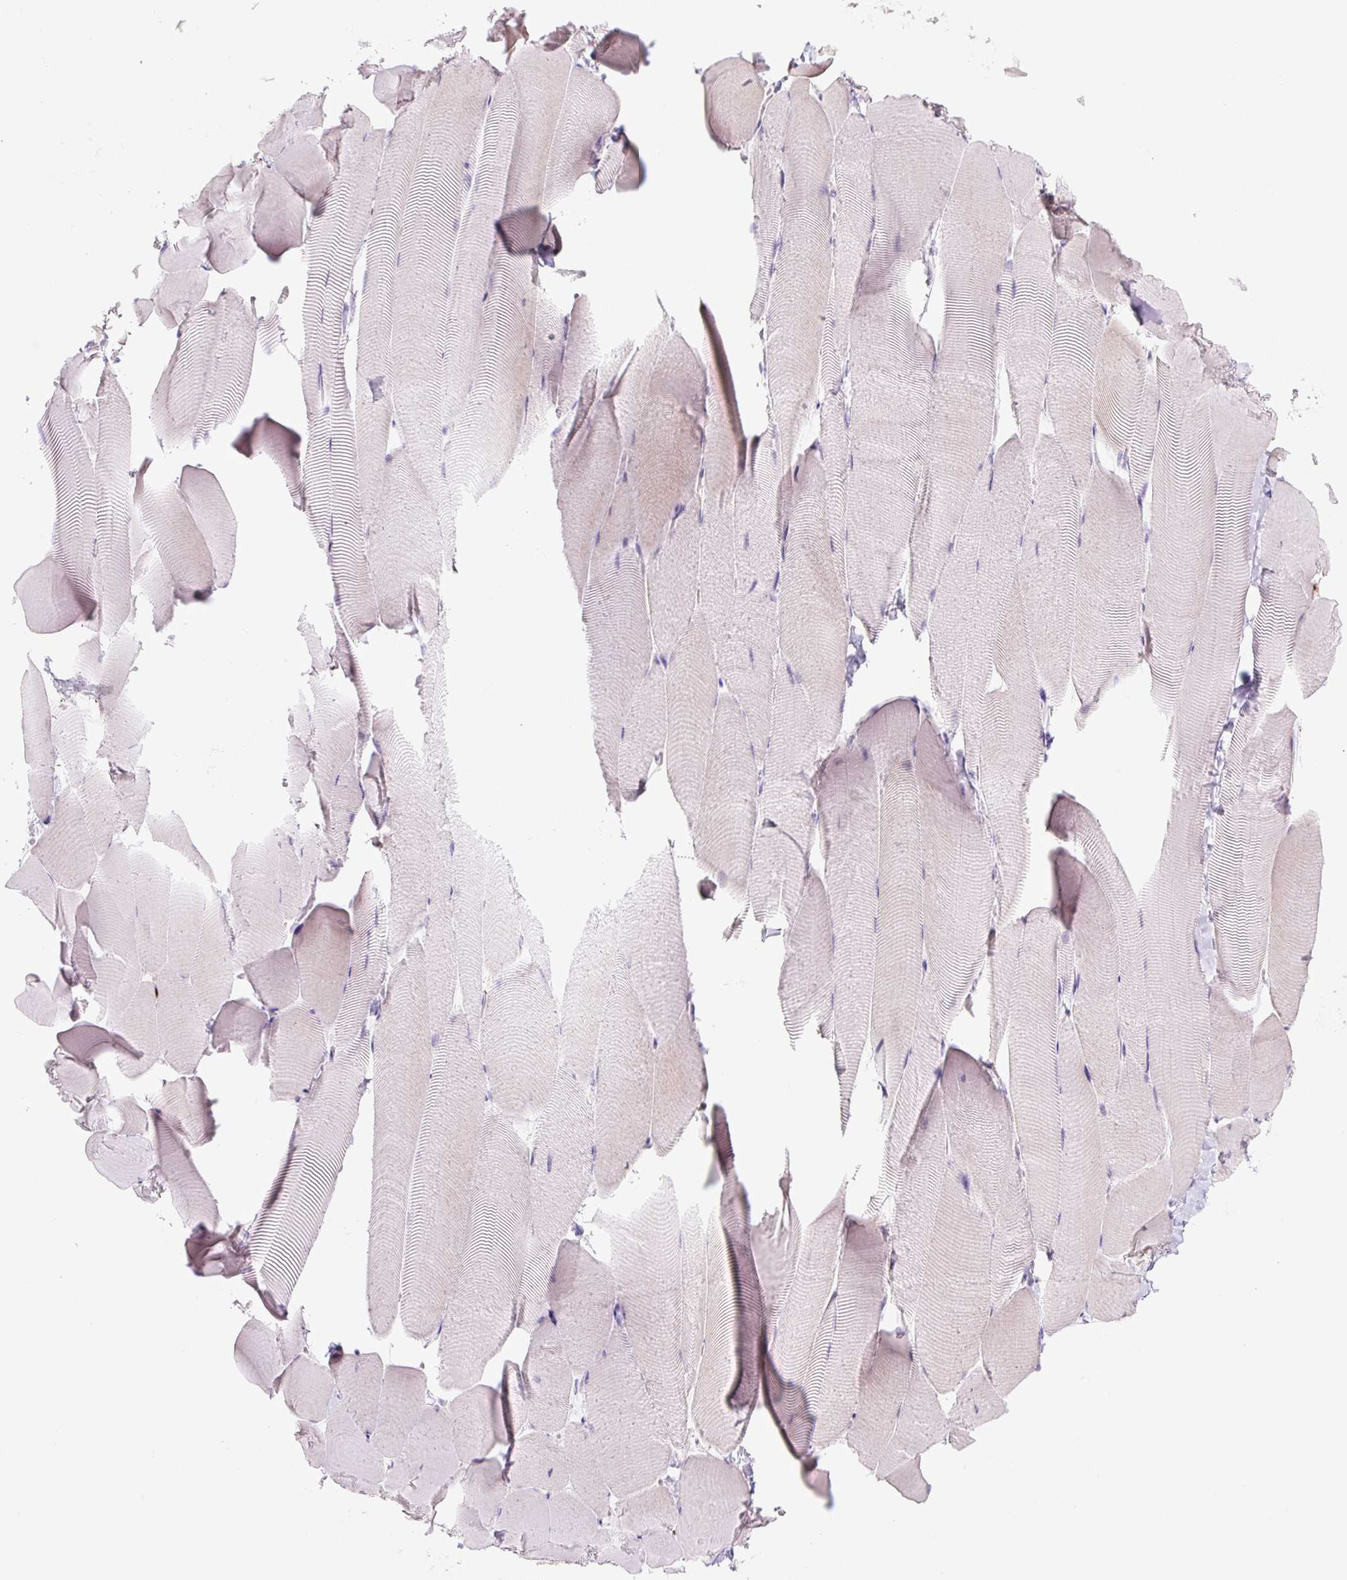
{"staining": {"intensity": "negative", "quantity": "none", "location": "none"}, "tissue": "skeletal muscle", "cell_type": "Myocytes", "image_type": "normal", "snomed": [{"axis": "morphology", "description": "Normal tissue, NOS"}, {"axis": "topography", "description": "Skeletal muscle"}], "caption": "Immunohistochemistry (IHC) of benign human skeletal muscle reveals no expression in myocytes. (DAB immunohistochemistry, high magnification).", "gene": "SPI1", "patient": {"sex": "male", "age": 25}}